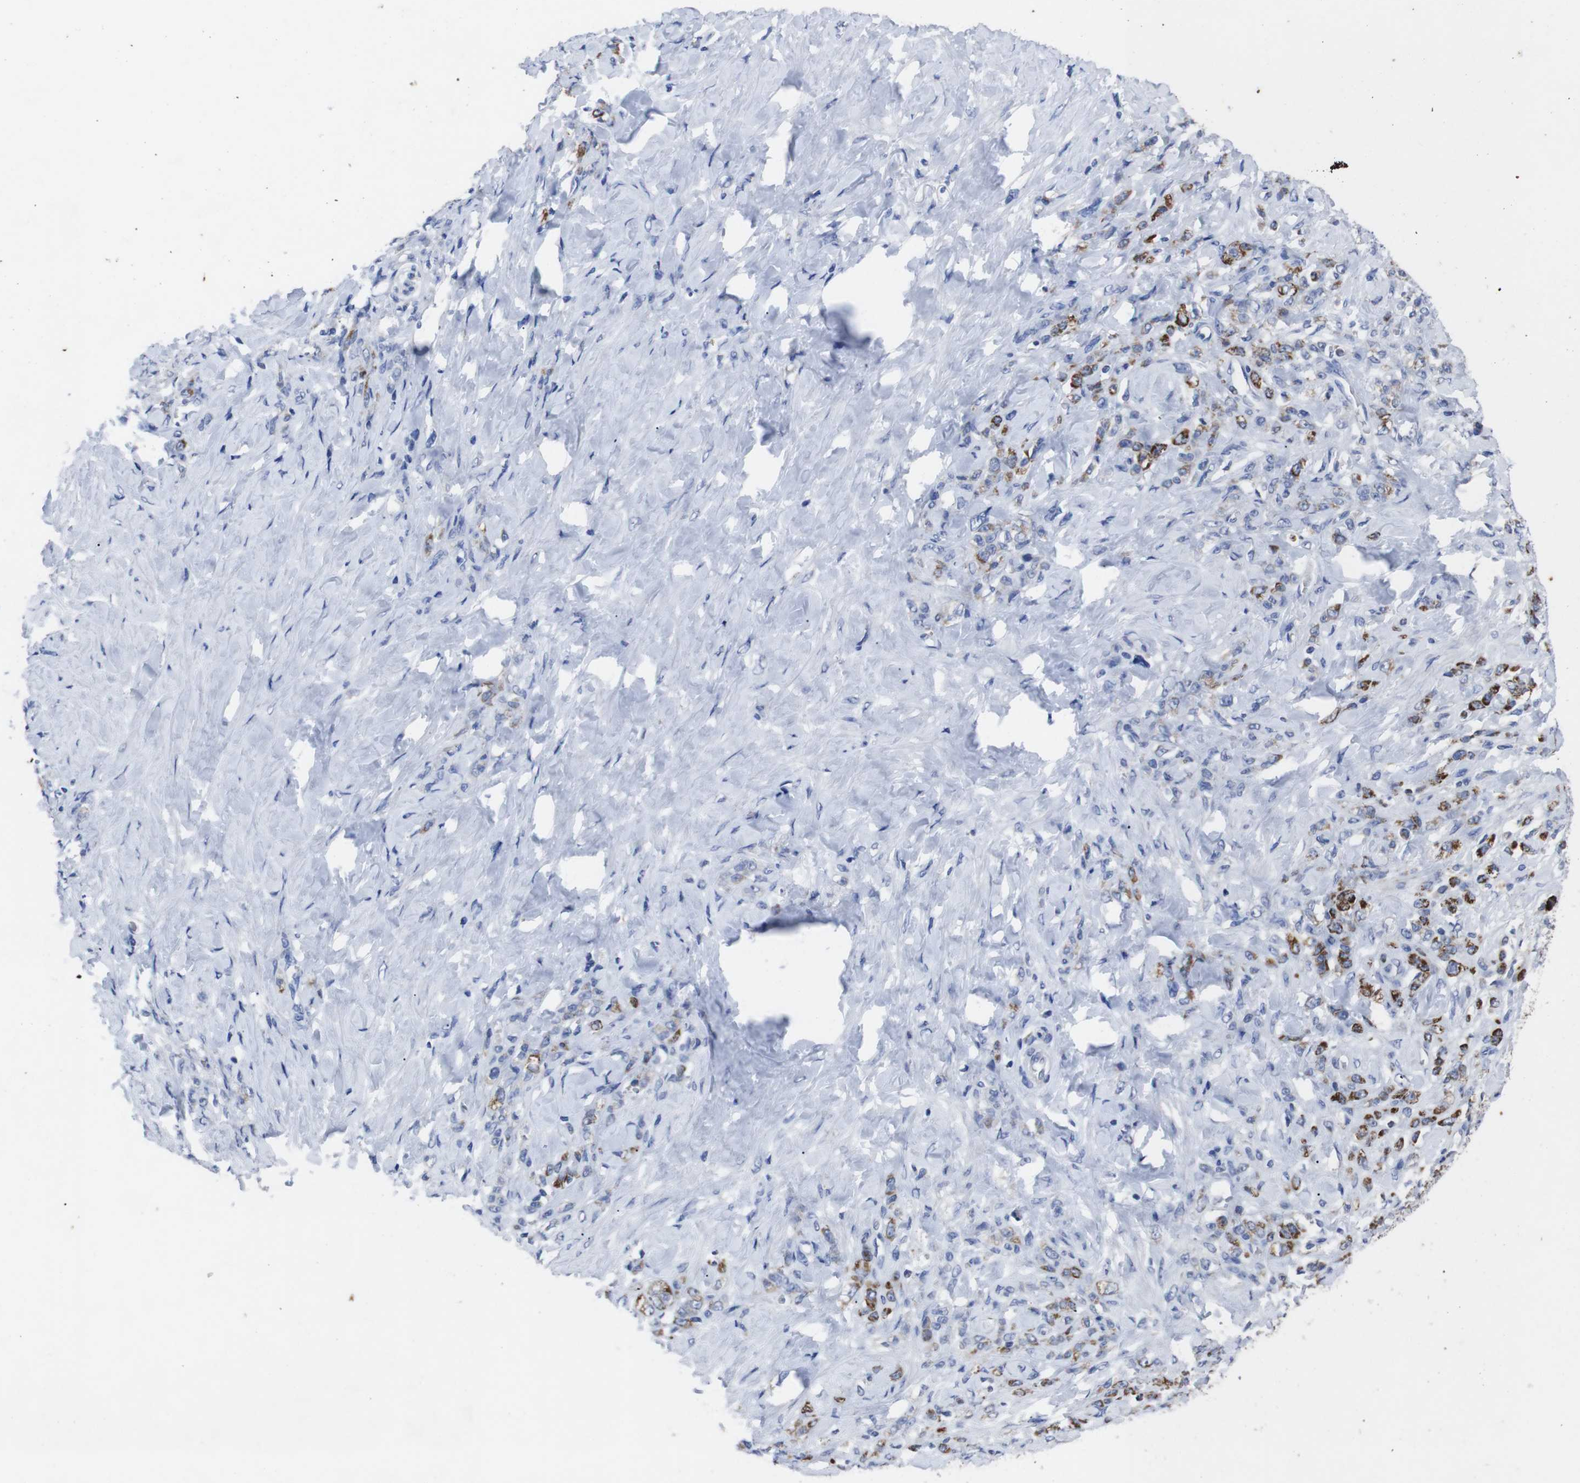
{"staining": {"intensity": "strong", "quantity": "<25%", "location": "cytoplasmic/membranous"}, "tissue": "stomach cancer", "cell_type": "Tumor cells", "image_type": "cancer", "snomed": [{"axis": "morphology", "description": "Adenocarcinoma, NOS"}, {"axis": "topography", "description": "Stomach"}], "caption": "A medium amount of strong cytoplasmic/membranous positivity is seen in about <25% of tumor cells in adenocarcinoma (stomach) tissue. The staining was performed using DAB to visualize the protein expression in brown, while the nuclei were stained in blue with hematoxylin (Magnification: 20x).", "gene": "GJB2", "patient": {"sex": "male", "age": 82}}